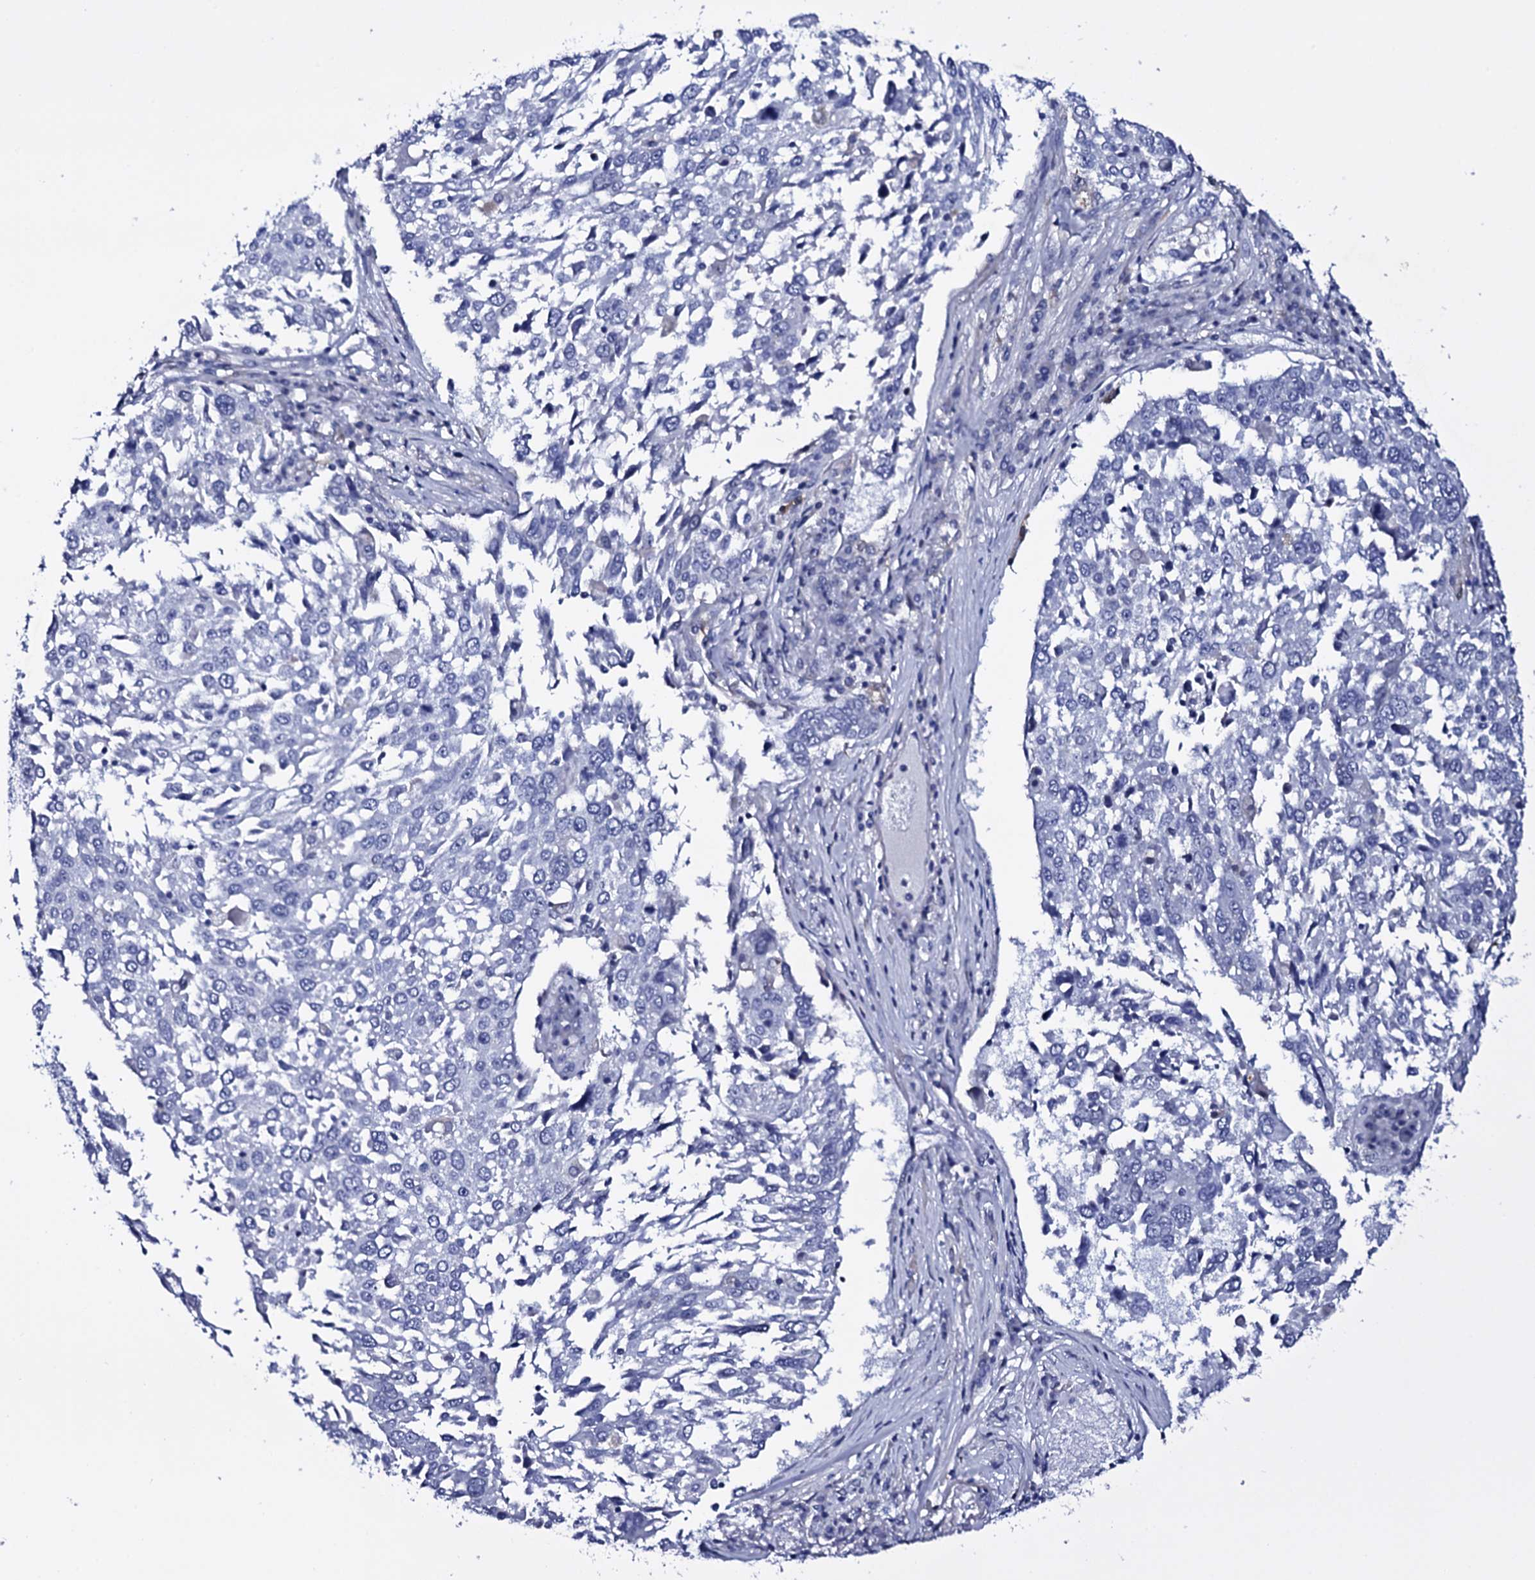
{"staining": {"intensity": "negative", "quantity": "none", "location": "none"}, "tissue": "lung cancer", "cell_type": "Tumor cells", "image_type": "cancer", "snomed": [{"axis": "morphology", "description": "Squamous cell carcinoma, NOS"}, {"axis": "topography", "description": "Lung"}], "caption": "IHC of human lung squamous cell carcinoma exhibits no positivity in tumor cells. Brightfield microscopy of immunohistochemistry stained with DAB (3,3'-diaminobenzidine) (brown) and hematoxylin (blue), captured at high magnification.", "gene": "ITPRID2", "patient": {"sex": "male", "age": 65}}